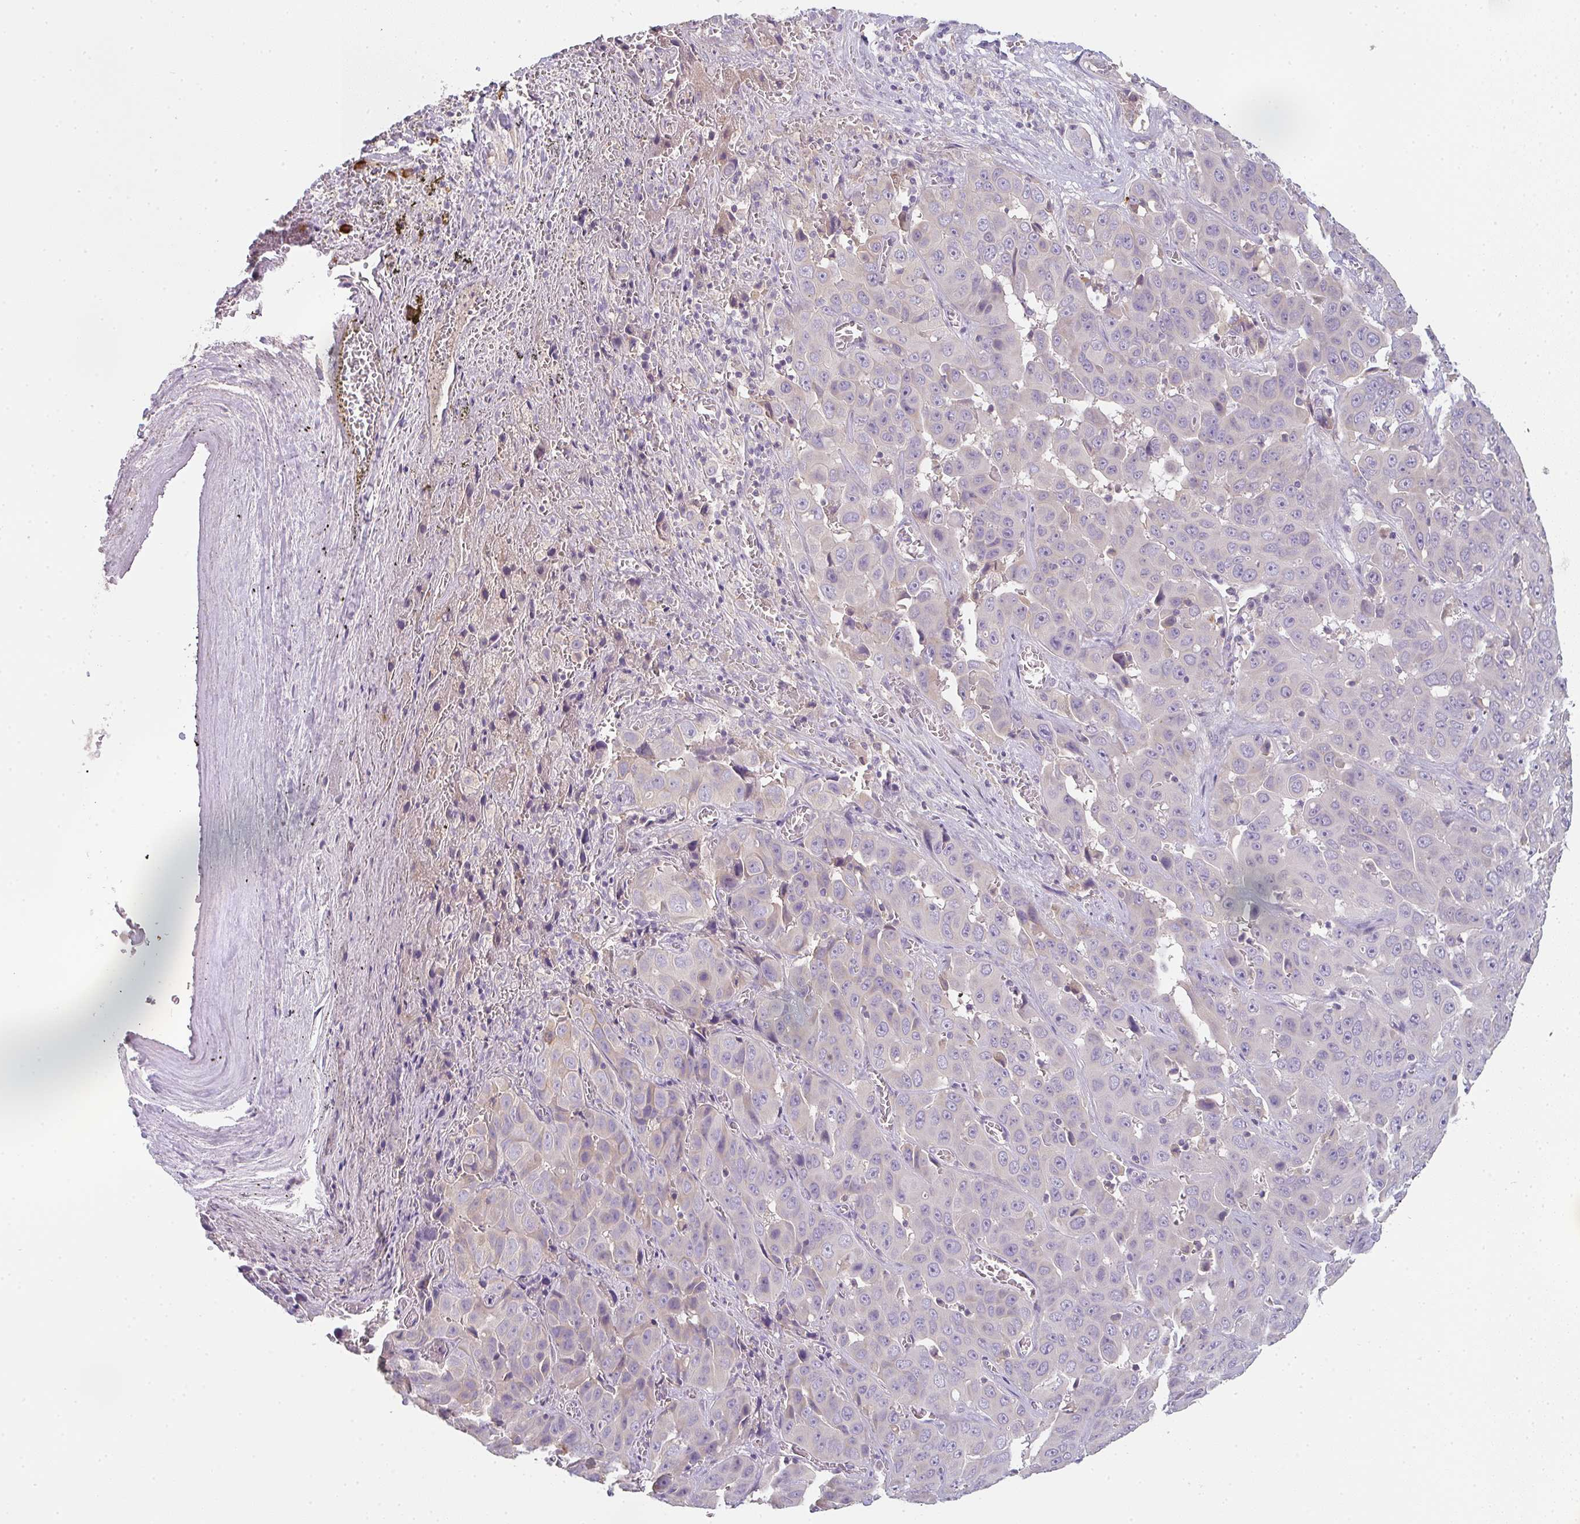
{"staining": {"intensity": "negative", "quantity": "none", "location": "none"}, "tissue": "liver cancer", "cell_type": "Tumor cells", "image_type": "cancer", "snomed": [{"axis": "morphology", "description": "Cholangiocarcinoma"}, {"axis": "topography", "description": "Liver"}], "caption": "Tumor cells are negative for protein expression in human liver cholangiocarcinoma.", "gene": "ZNF215", "patient": {"sex": "female", "age": 52}}